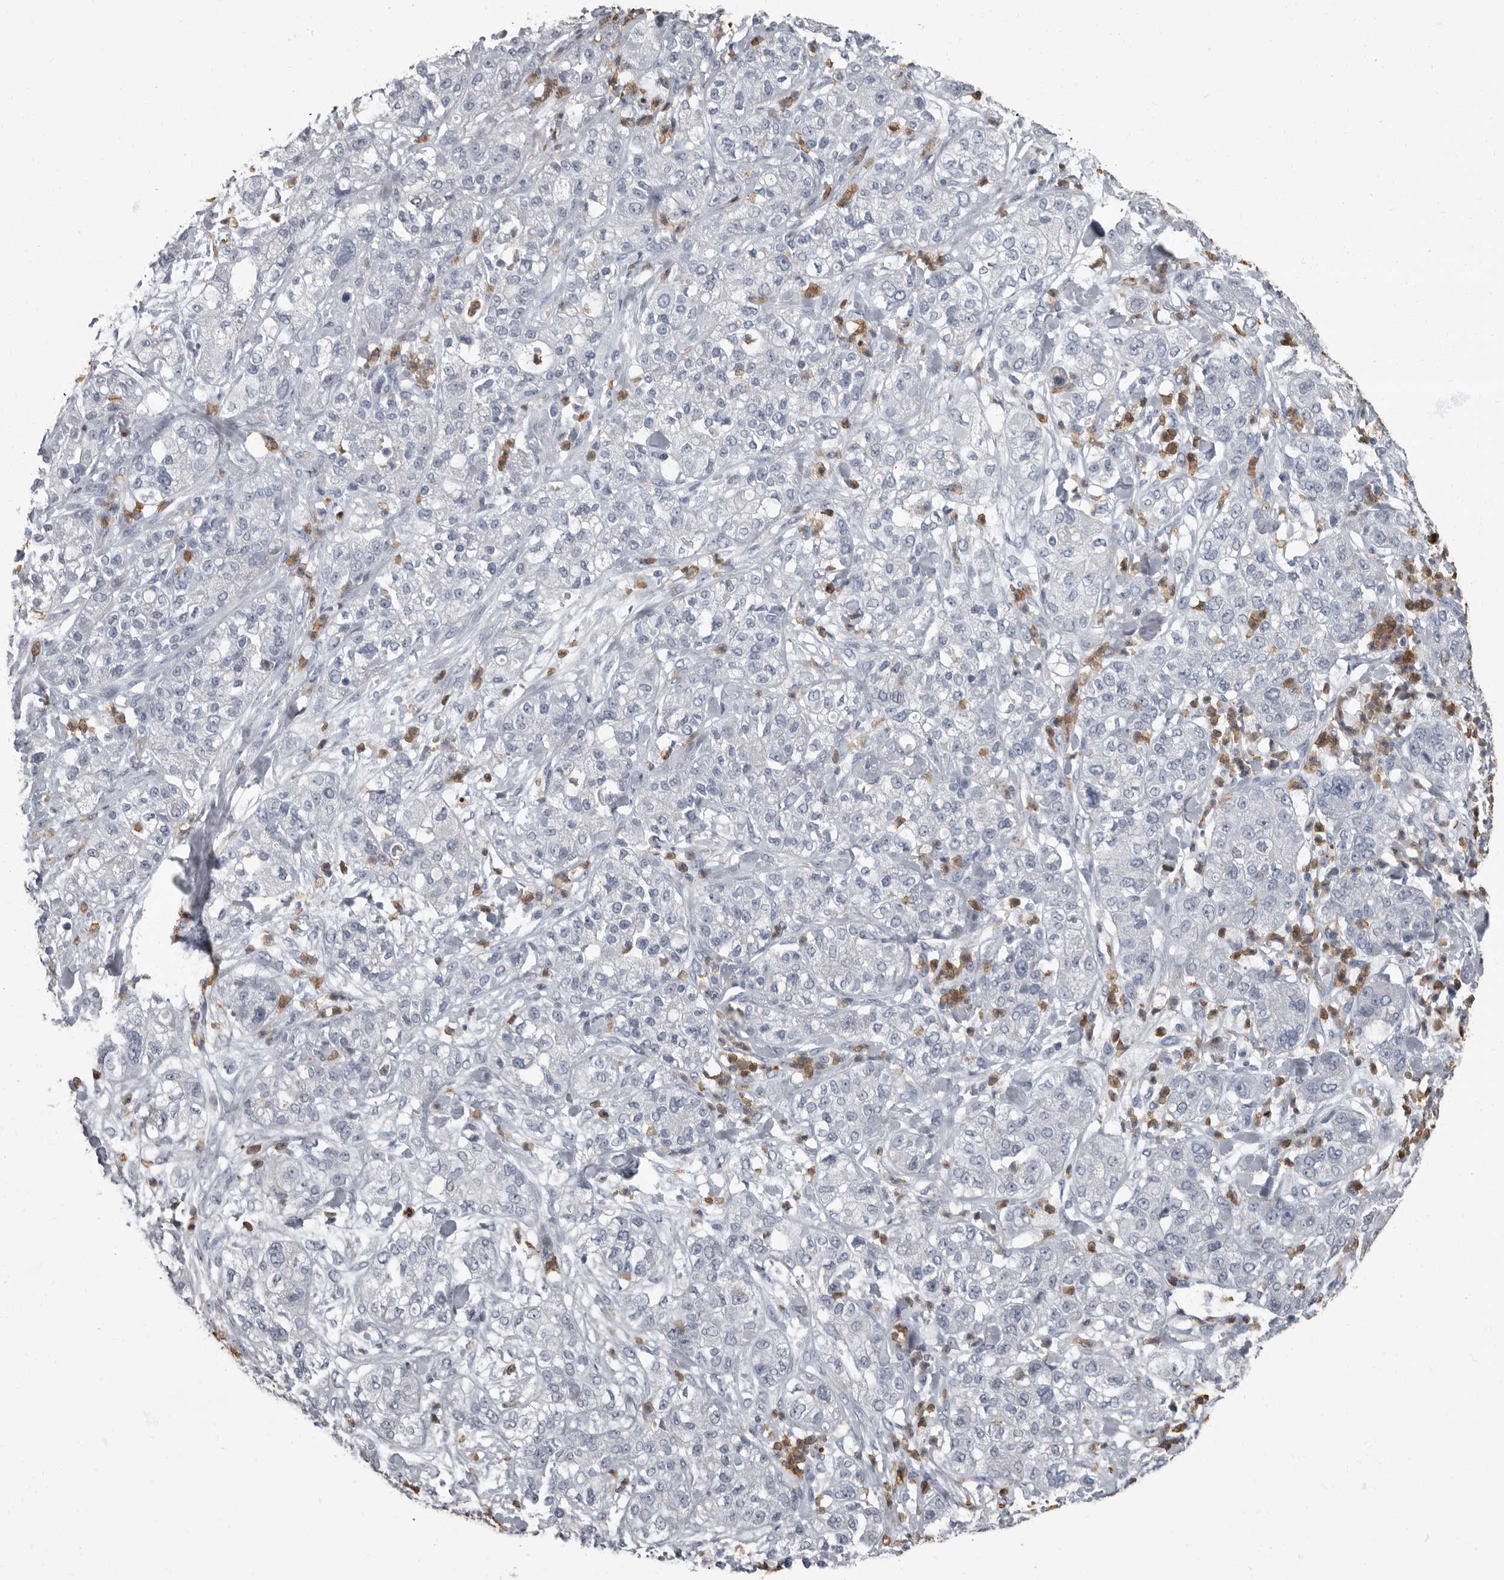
{"staining": {"intensity": "negative", "quantity": "none", "location": "none"}, "tissue": "pancreatic cancer", "cell_type": "Tumor cells", "image_type": "cancer", "snomed": [{"axis": "morphology", "description": "Adenocarcinoma, NOS"}, {"axis": "topography", "description": "Pancreas"}], "caption": "IHC photomicrograph of human pancreatic cancer (adenocarcinoma) stained for a protein (brown), which demonstrates no staining in tumor cells.", "gene": "TPD52L1", "patient": {"sex": "female", "age": 78}}